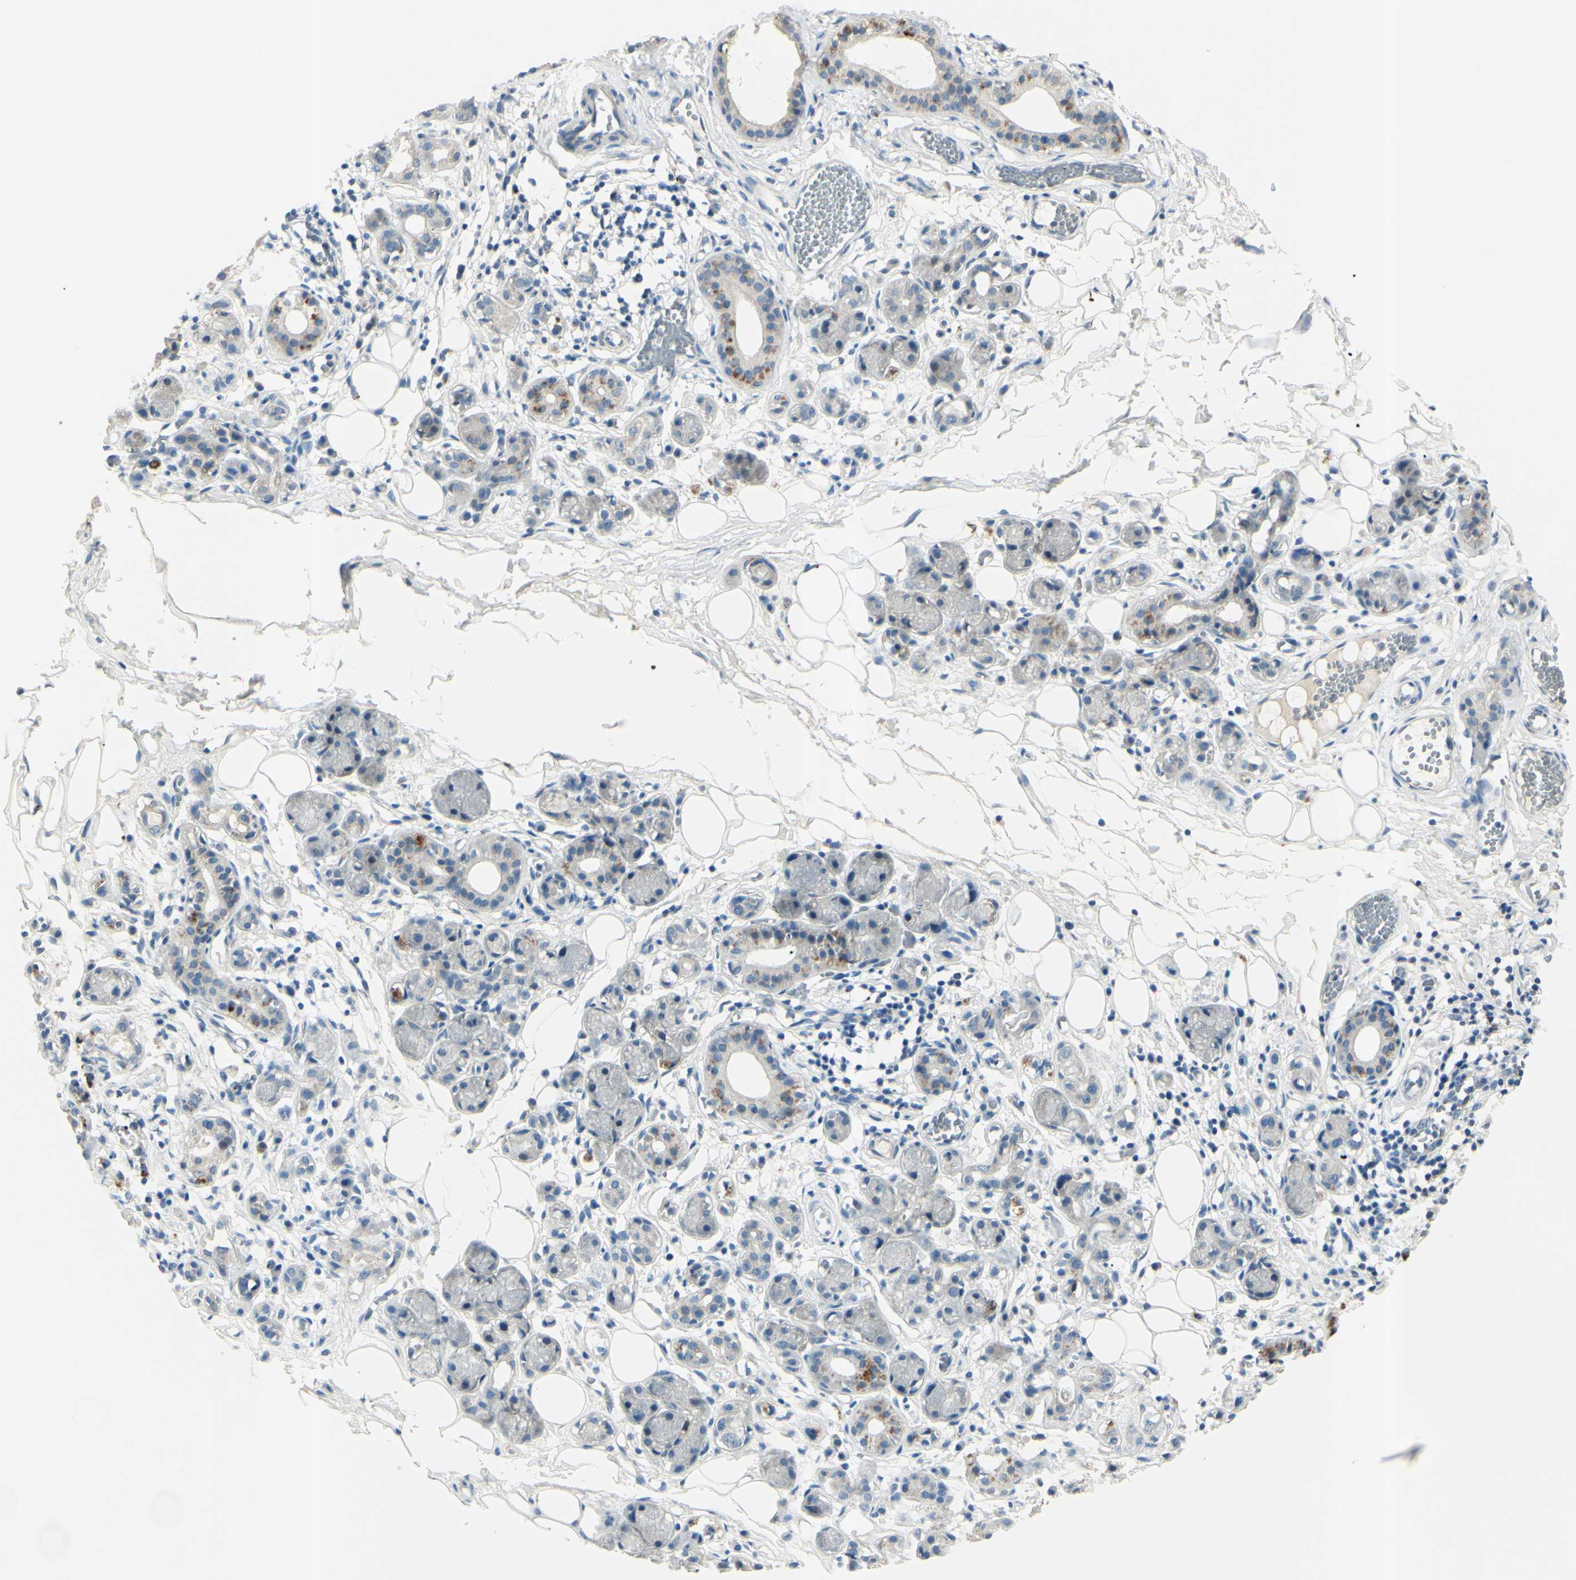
{"staining": {"intensity": "negative", "quantity": "none", "location": "none"}, "tissue": "adipose tissue", "cell_type": "Adipocytes", "image_type": "normal", "snomed": [{"axis": "morphology", "description": "Normal tissue, NOS"}, {"axis": "morphology", "description": "Inflammation, NOS"}, {"axis": "topography", "description": "Vascular tissue"}, {"axis": "topography", "description": "Salivary gland"}], "caption": "Adipocytes show no significant positivity in normal adipose tissue. (DAB immunohistochemistry (IHC), high magnification).", "gene": "B4GALT1", "patient": {"sex": "female", "age": 75}}